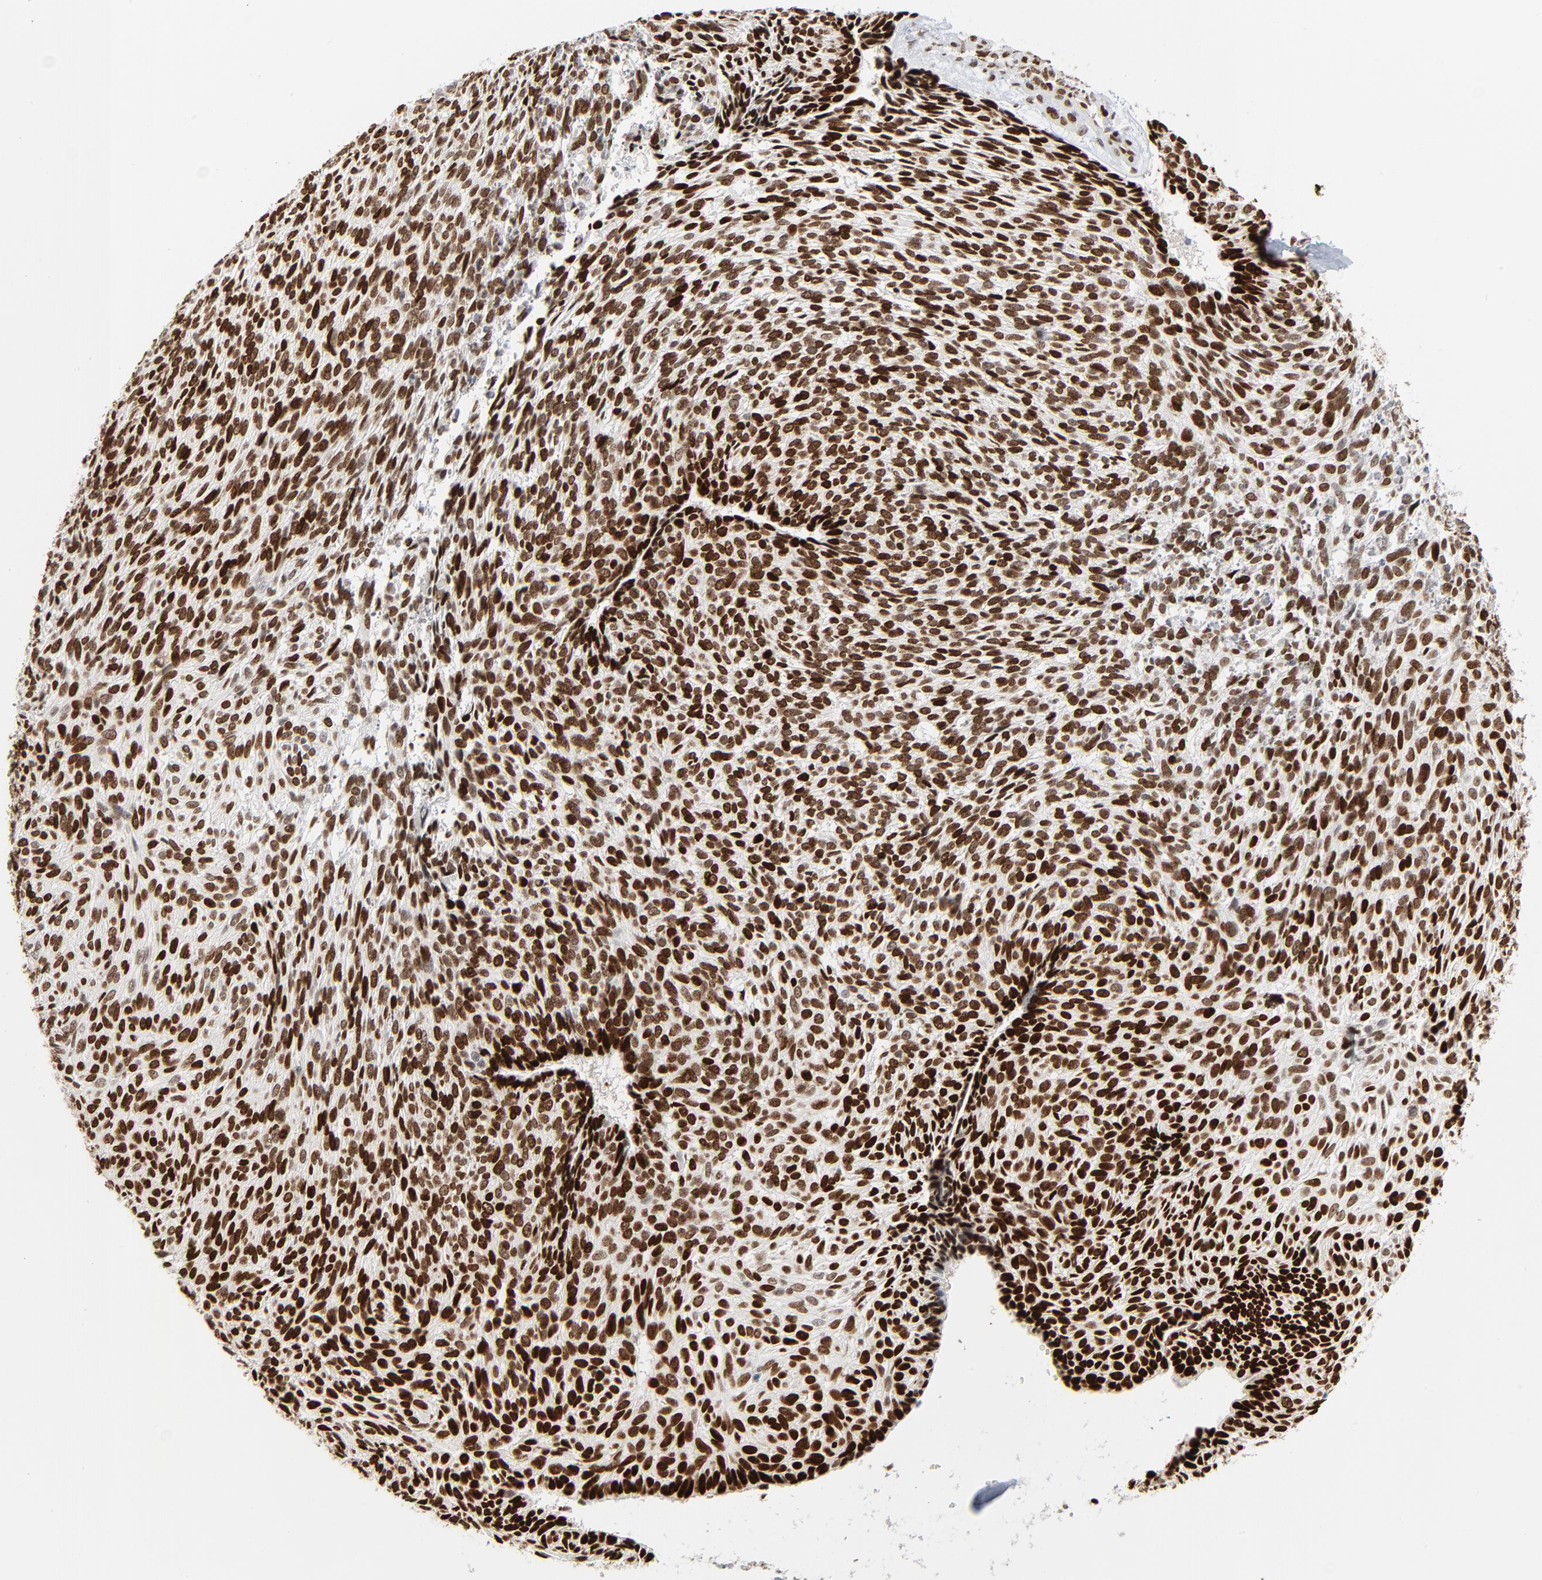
{"staining": {"intensity": "strong", "quantity": ">75%", "location": "nuclear"}, "tissue": "skin cancer", "cell_type": "Tumor cells", "image_type": "cancer", "snomed": [{"axis": "morphology", "description": "Basal cell carcinoma"}, {"axis": "topography", "description": "Skin"}], "caption": "Immunohistochemical staining of skin cancer (basal cell carcinoma) displays strong nuclear protein positivity in approximately >75% of tumor cells.", "gene": "CUX1", "patient": {"sex": "male", "age": 72}}